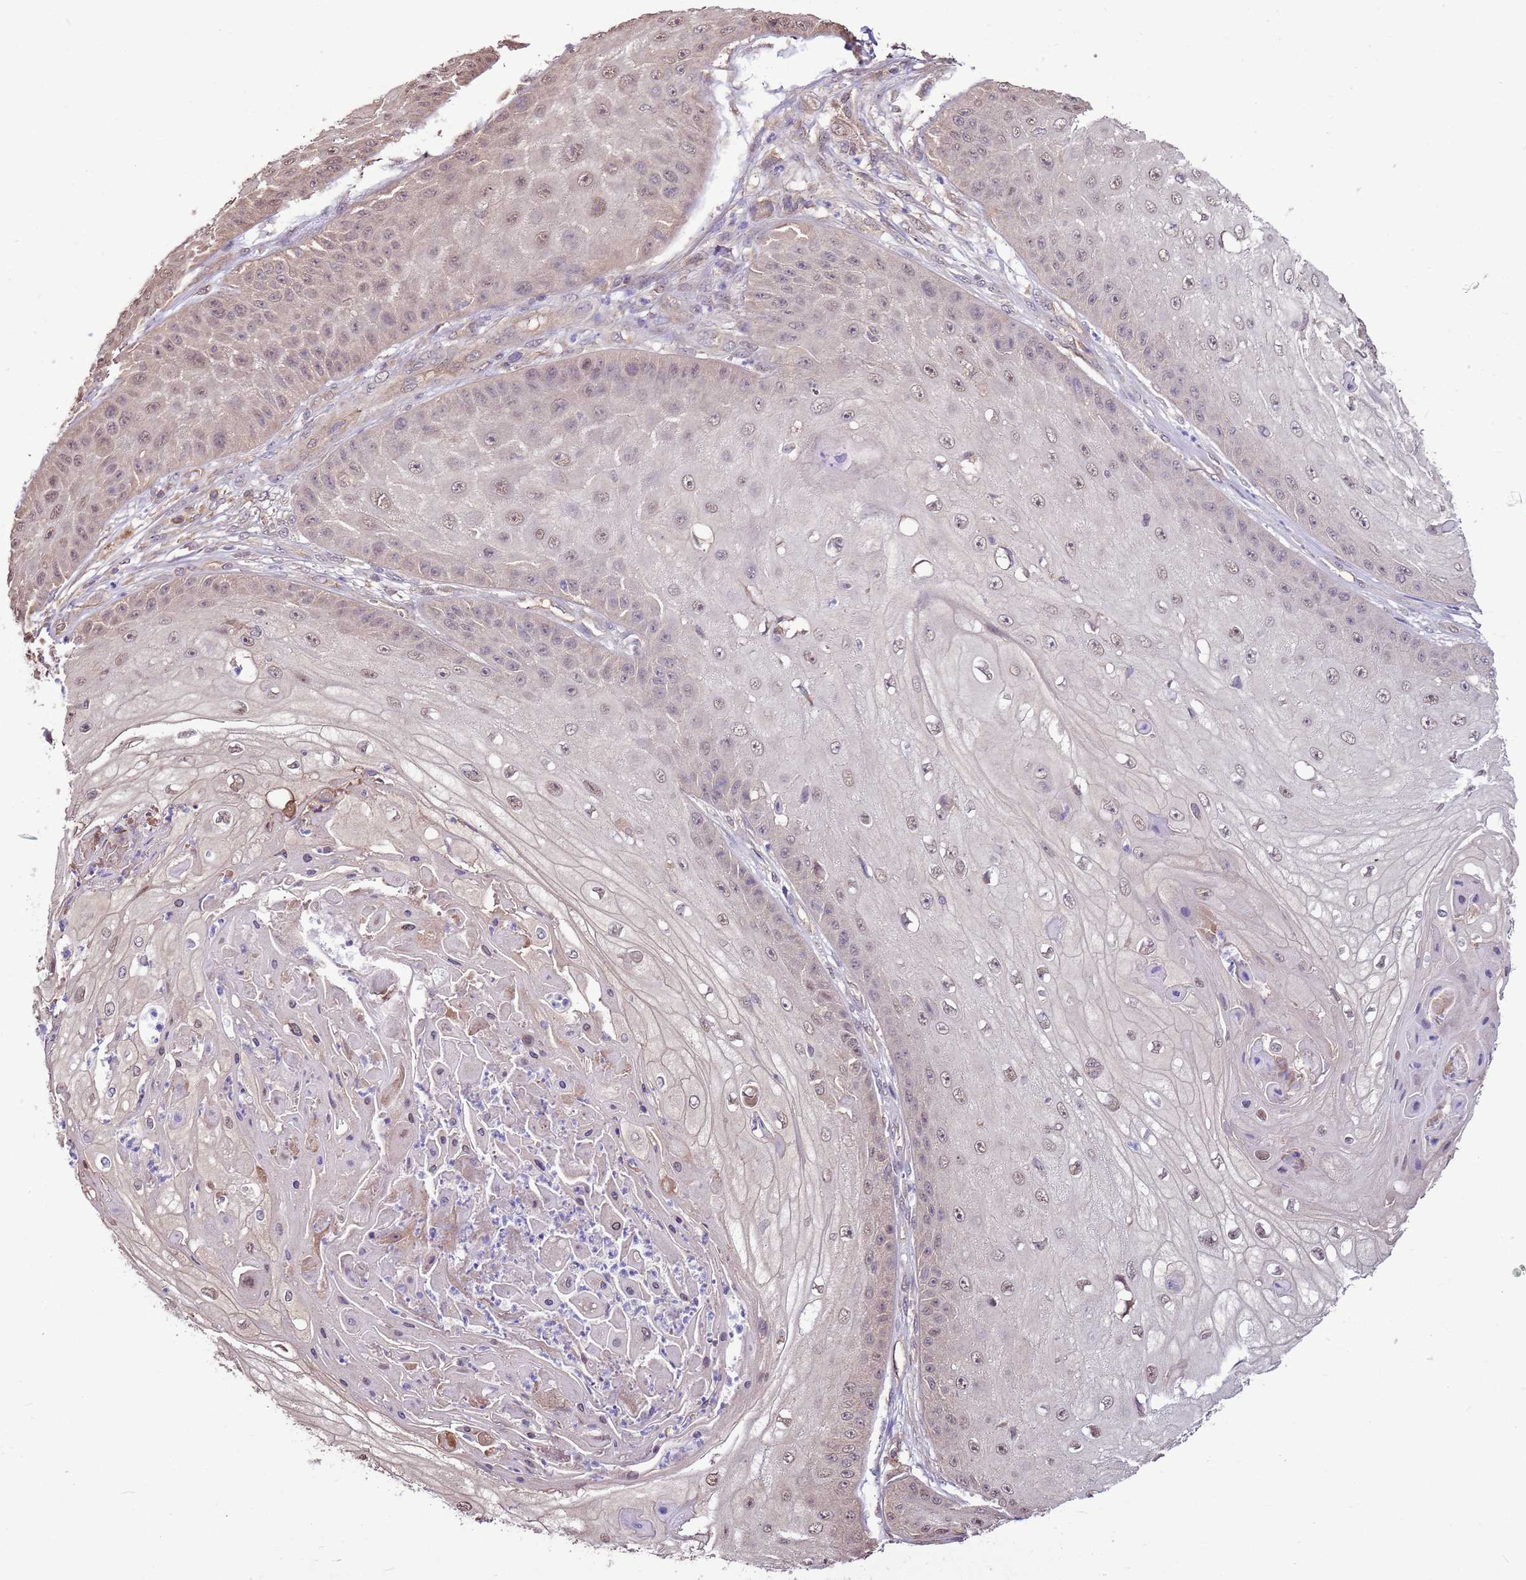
{"staining": {"intensity": "weak", "quantity": "<25%", "location": "nuclear"}, "tissue": "skin cancer", "cell_type": "Tumor cells", "image_type": "cancer", "snomed": [{"axis": "morphology", "description": "Squamous cell carcinoma, NOS"}, {"axis": "topography", "description": "Skin"}], "caption": "Immunohistochemistry photomicrograph of neoplastic tissue: human skin squamous cell carcinoma stained with DAB exhibits no significant protein positivity in tumor cells.", "gene": "BBS5", "patient": {"sex": "male", "age": 70}}